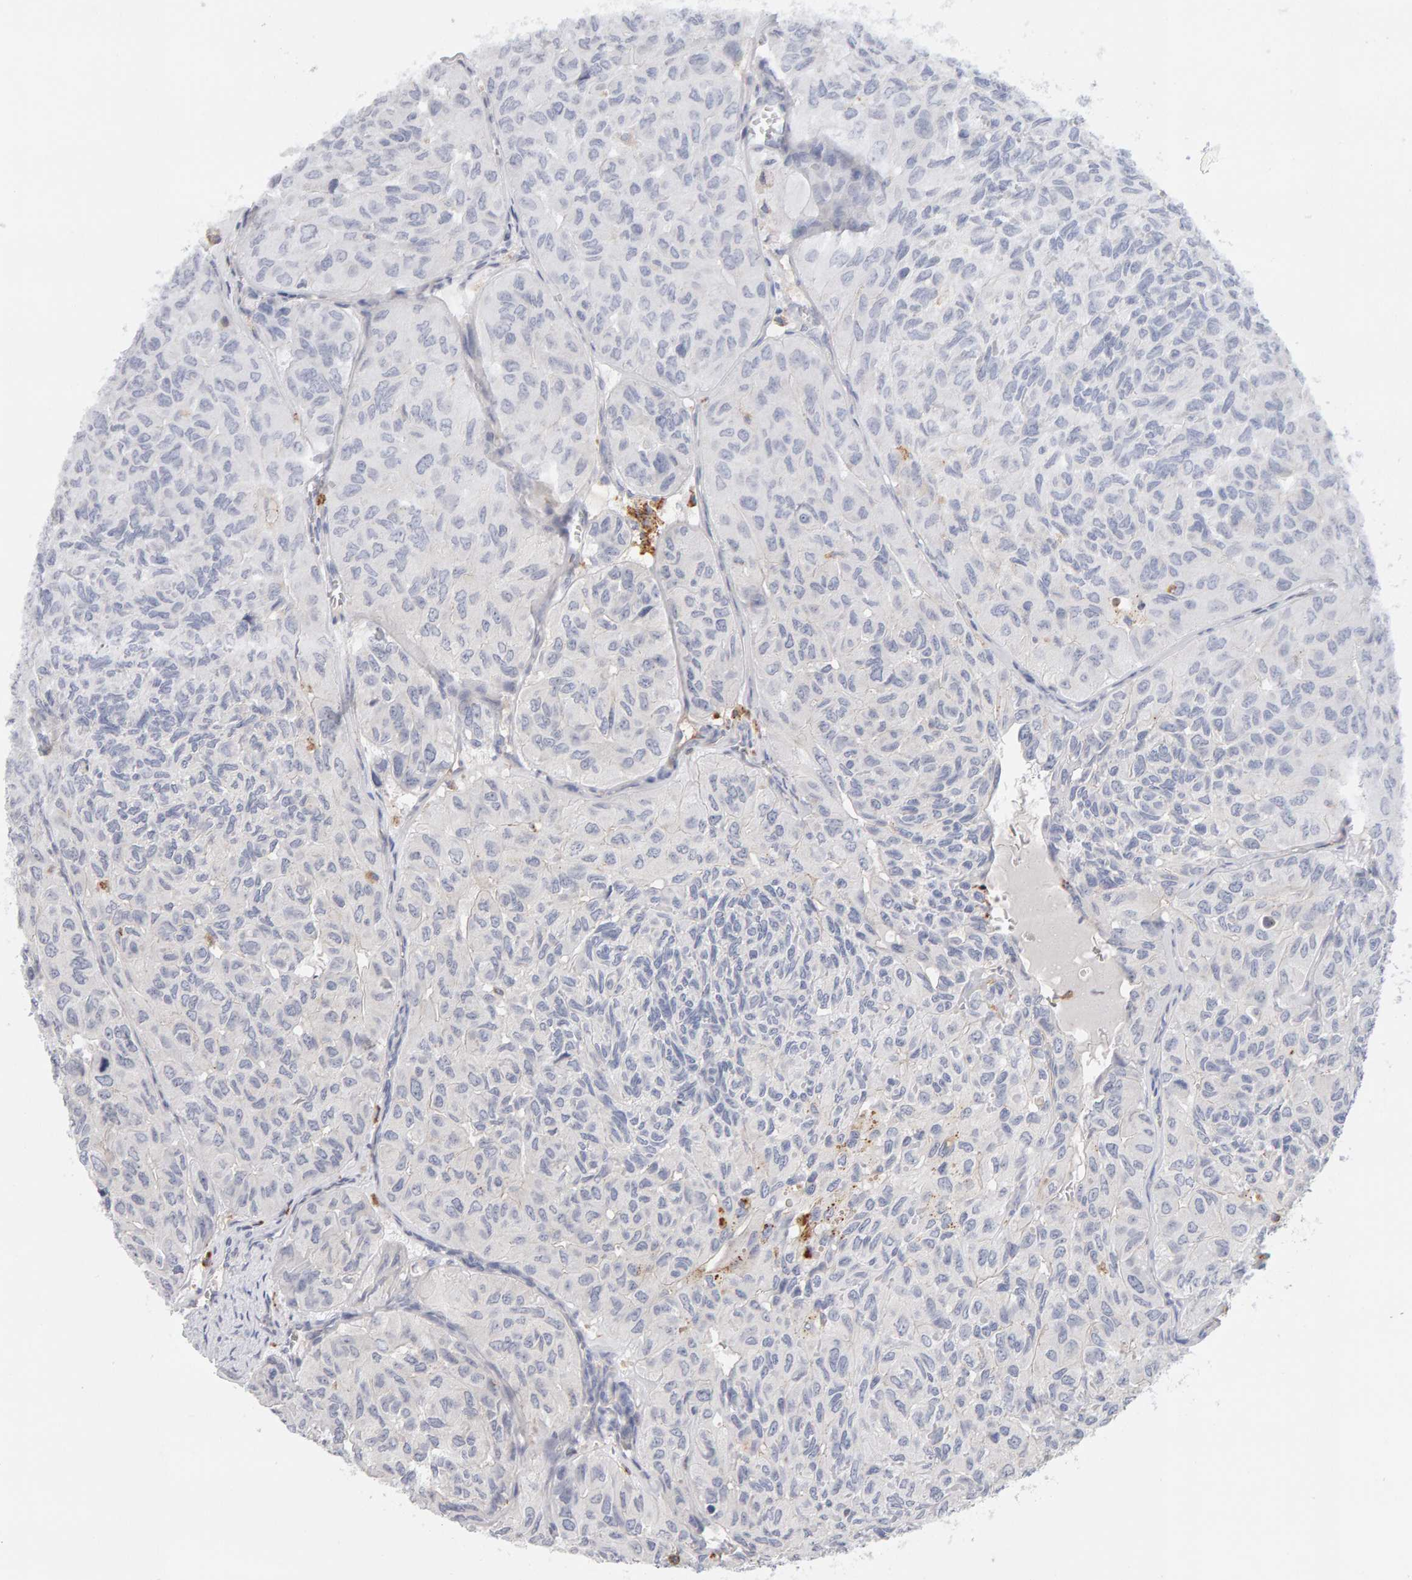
{"staining": {"intensity": "negative", "quantity": "none", "location": "none"}, "tissue": "head and neck cancer", "cell_type": "Tumor cells", "image_type": "cancer", "snomed": [{"axis": "morphology", "description": "Adenocarcinoma, NOS"}, {"axis": "topography", "description": "Salivary gland, NOS"}, {"axis": "topography", "description": "Head-Neck"}], "caption": "Head and neck adenocarcinoma was stained to show a protein in brown. There is no significant positivity in tumor cells.", "gene": "METRNL", "patient": {"sex": "female", "age": 76}}